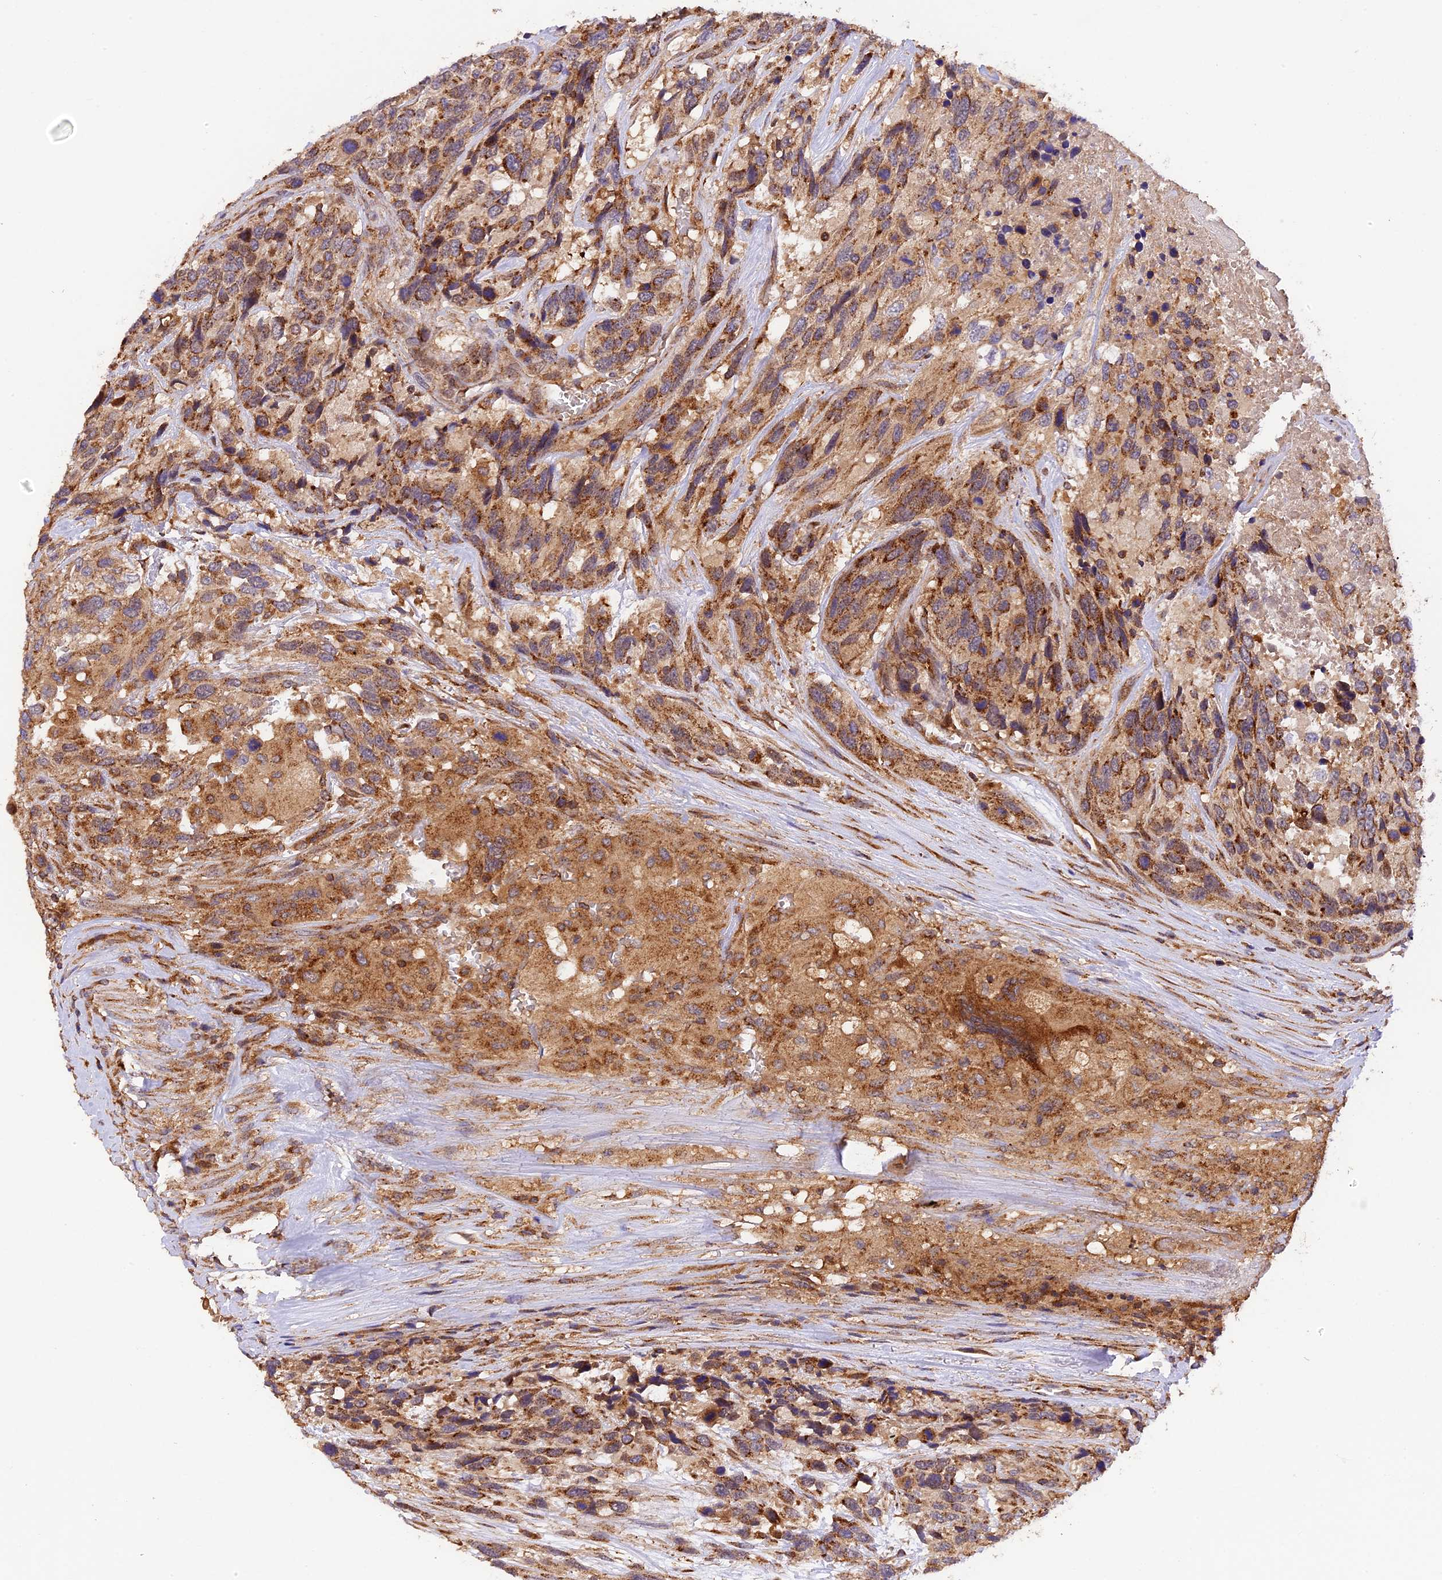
{"staining": {"intensity": "moderate", "quantity": ">75%", "location": "cytoplasmic/membranous"}, "tissue": "urothelial cancer", "cell_type": "Tumor cells", "image_type": "cancer", "snomed": [{"axis": "morphology", "description": "Urothelial carcinoma, High grade"}, {"axis": "topography", "description": "Urinary bladder"}], "caption": "Immunohistochemistry (DAB (3,3'-diaminobenzidine)) staining of urothelial carcinoma (high-grade) exhibits moderate cytoplasmic/membranous protein positivity in about >75% of tumor cells.", "gene": "PEX3", "patient": {"sex": "female", "age": 70}}